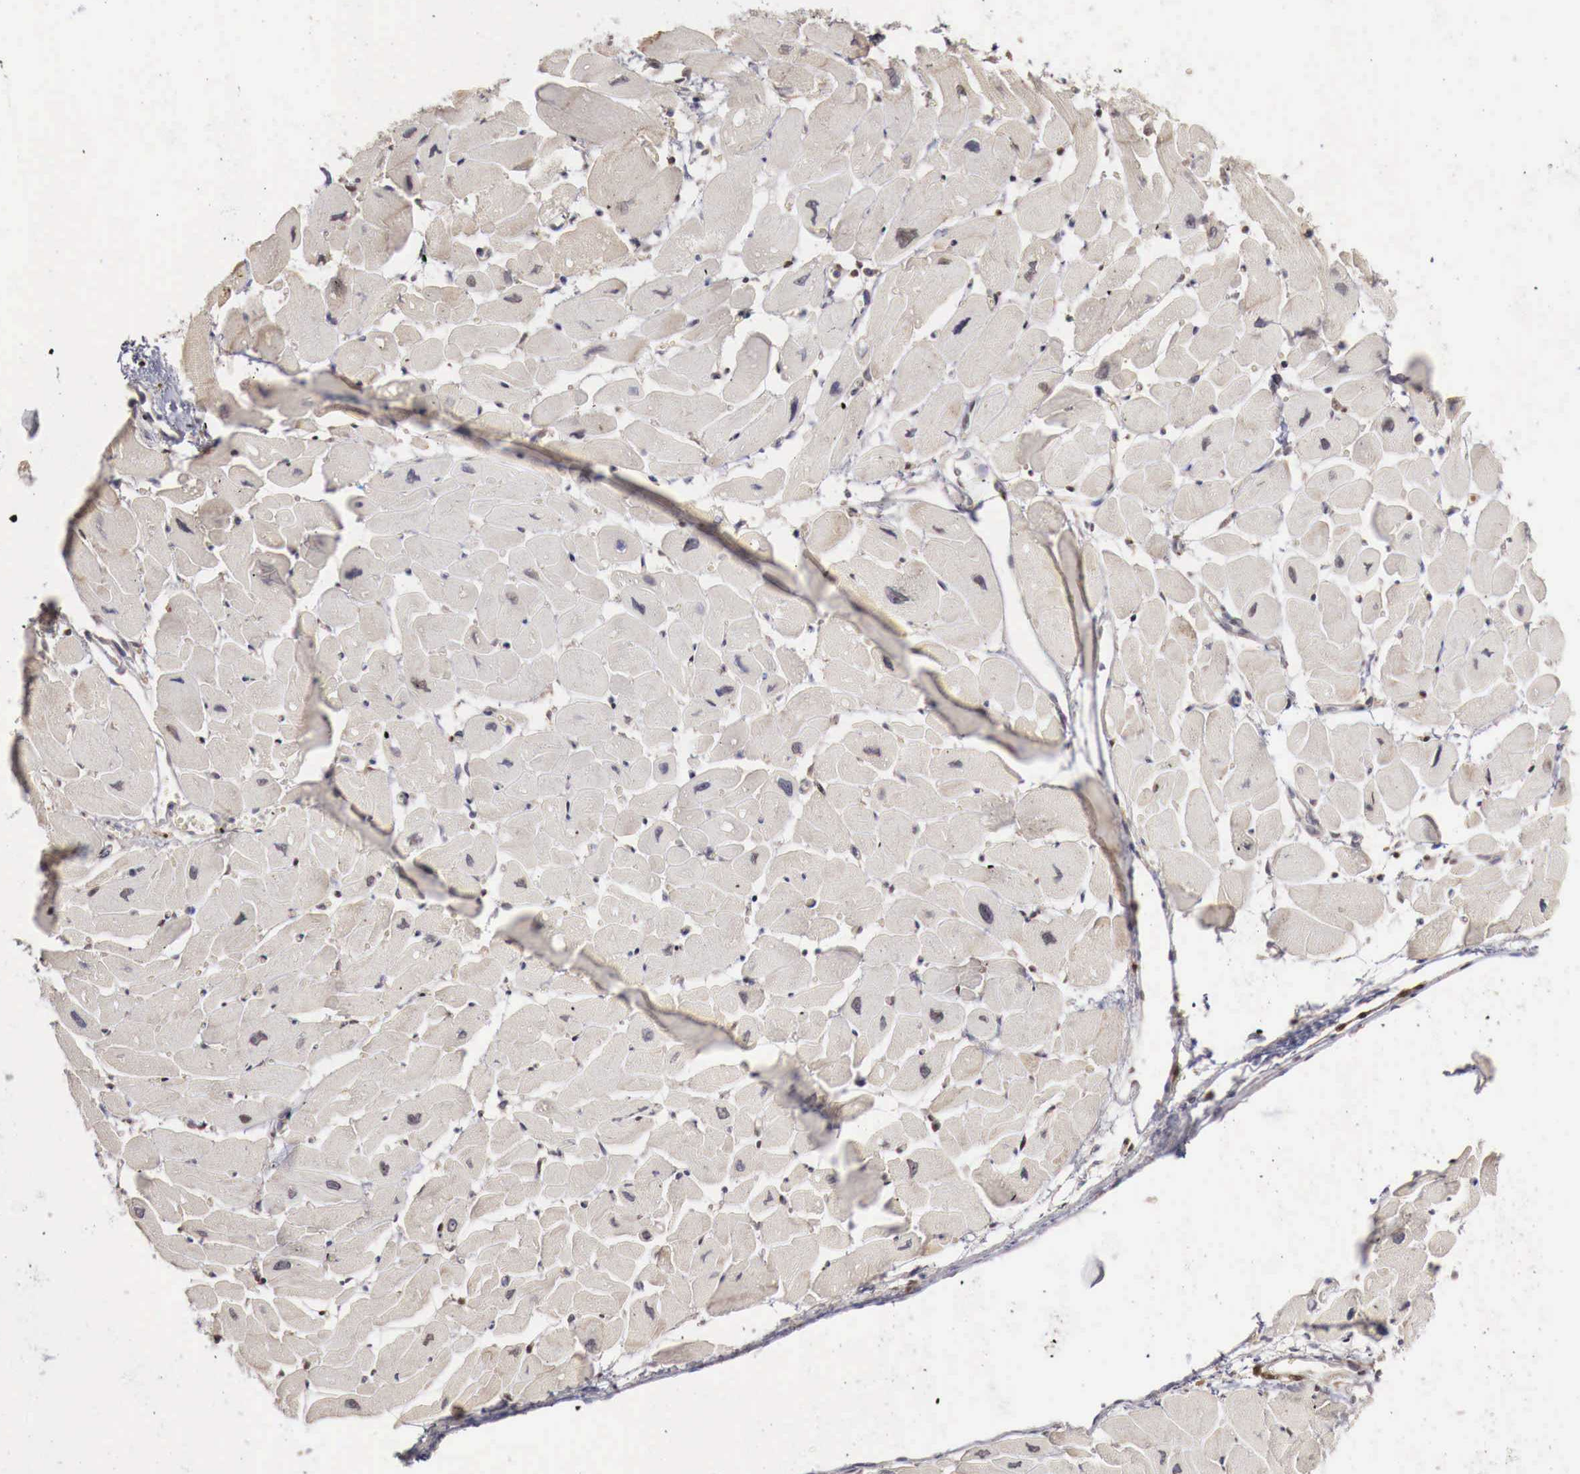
{"staining": {"intensity": "negative", "quantity": "none", "location": "none"}, "tissue": "heart muscle", "cell_type": "Cardiomyocytes", "image_type": "normal", "snomed": [{"axis": "morphology", "description": "Normal tissue, NOS"}, {"axis": "topography", "description": "Heart"}], "caption": "Immunohistochemical staining of benign heart muscle reveals no significant staining in cardiomyocytes.", "gene": "KHDRBS2", "patient": {"sex": "female", "age": 54}}